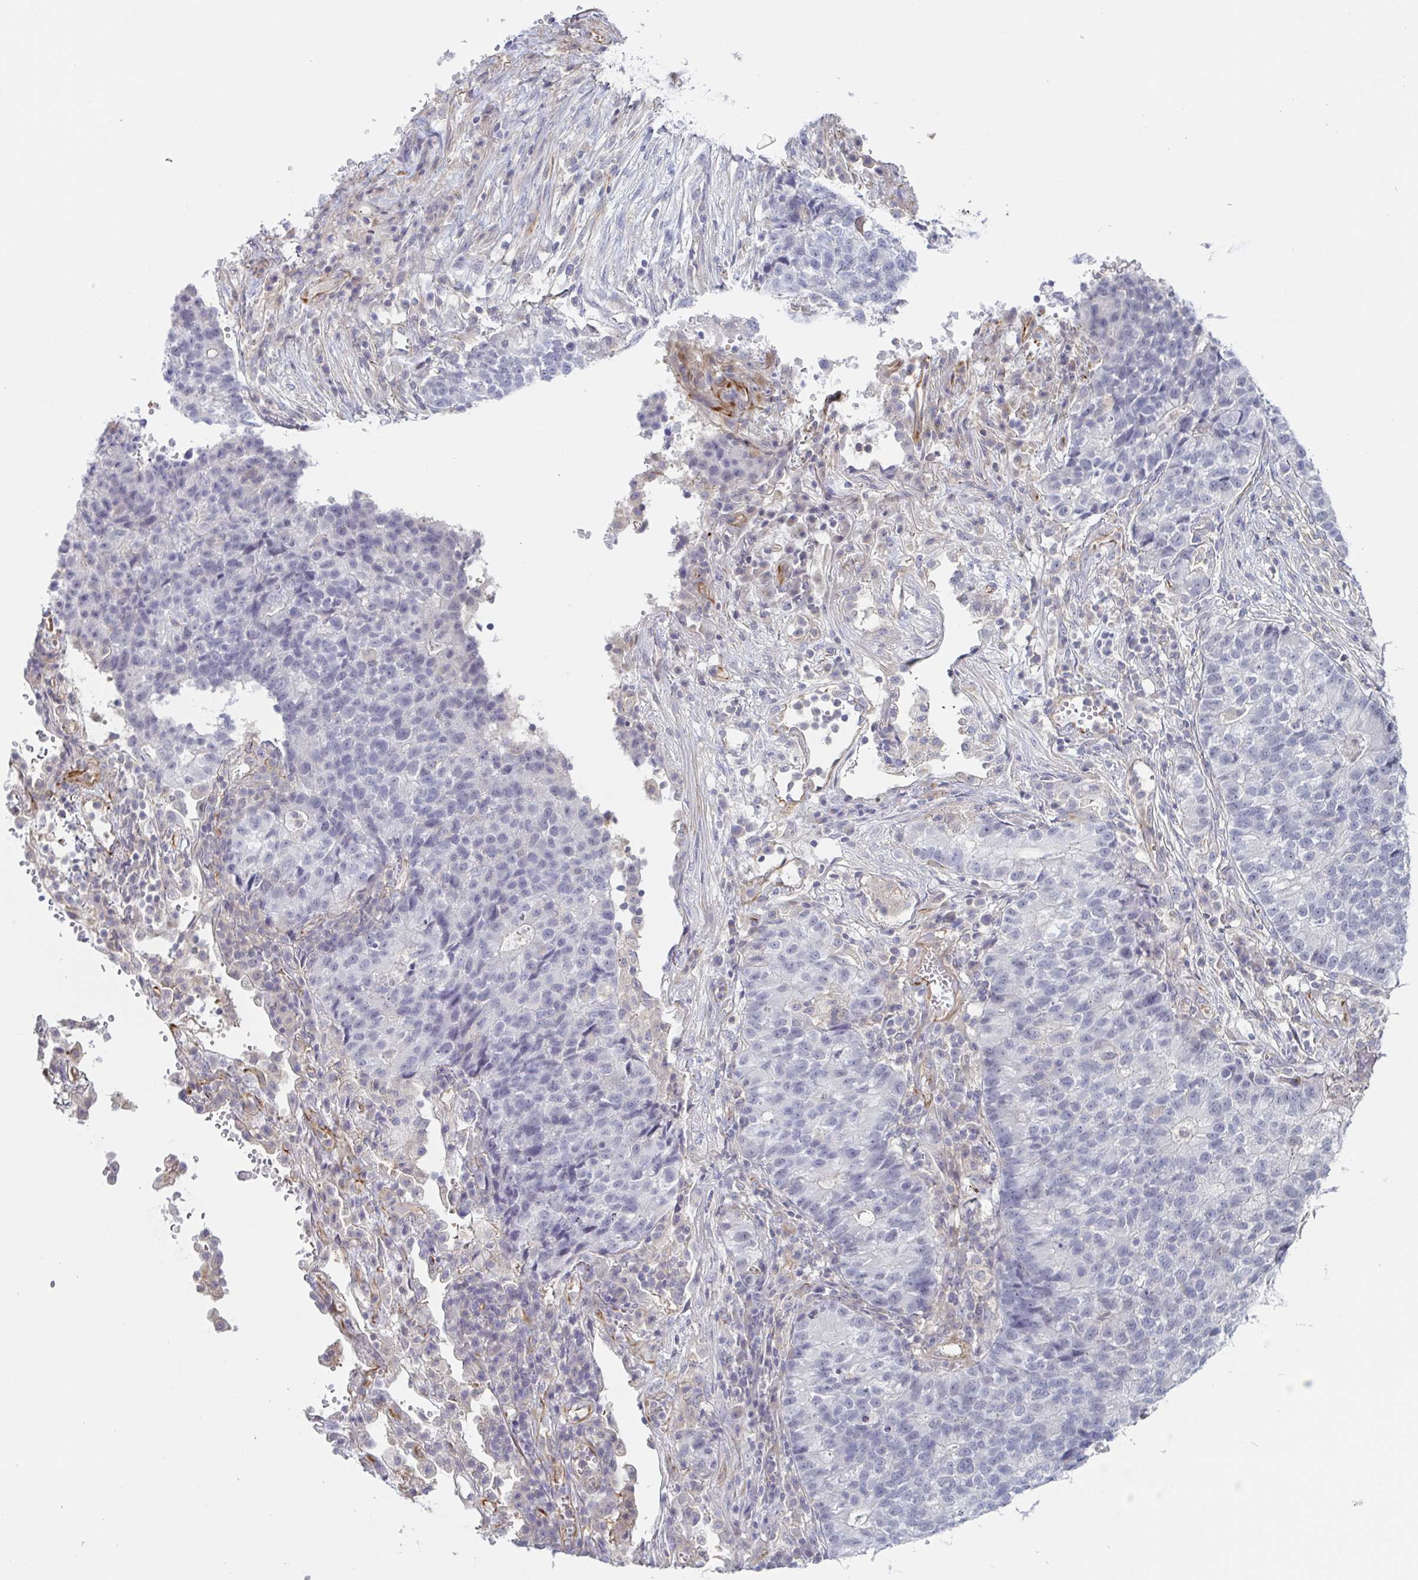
{"staining": {"intensity": "negative", "quantity": "none", "location": "none"}, "tissue": "lung cancer", "cell_type": "Tumor cells", "image_type": "cancer", "snomed": [{"axis": "morphology", "description": "Adenocarcinoma, NOS"}, {"axis": "topography", "description": "Lung"}], "caption": "This is a micrograph of immunohistochemistry (IHC) staining of lung cancer (adenocarcinoma), which shows no staining in tumor cells.", "gene": "COL17A1", "patient": {"sex": "male", "age": 57}}